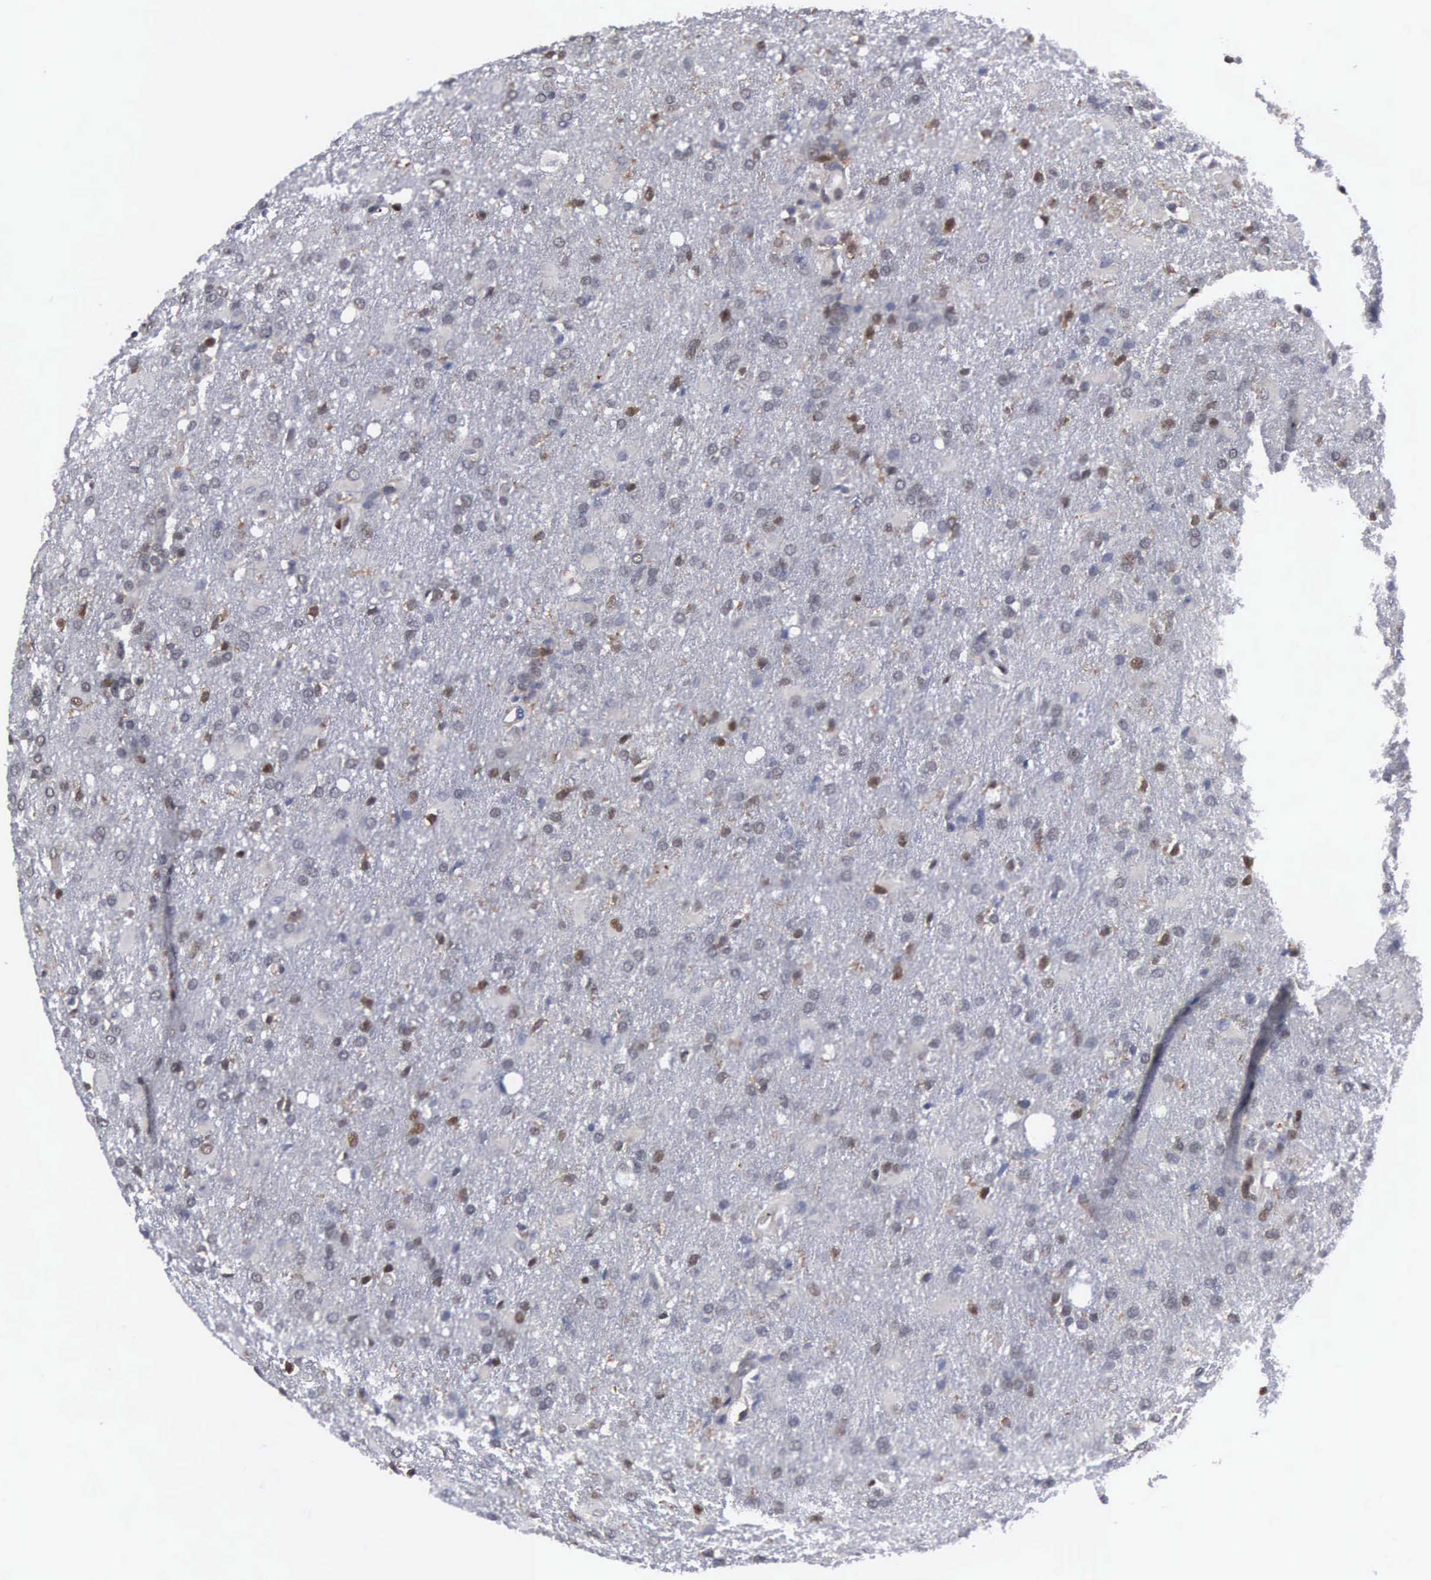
{"staining": {"intensity": "weak", "quantity": "<25%", "location": "nuclear"}, "tissue": "glioma", "cell_type": "Tumor cells", "image_type": "cancer", "snomed": [{"axis": "morphology", "description": "Glioma, malignant, High grade"}, {"axis": "topography", "description": "Brain"}], "caption": "Tumor cells are negative for brown protein staining in high-grade glioma (malignant). (Brightfield microscopy of DAB immunohistochemistry (IHC) at high magnification).", "gene": "TRMT5", "patient": {"sex": "male", "age": 68}}